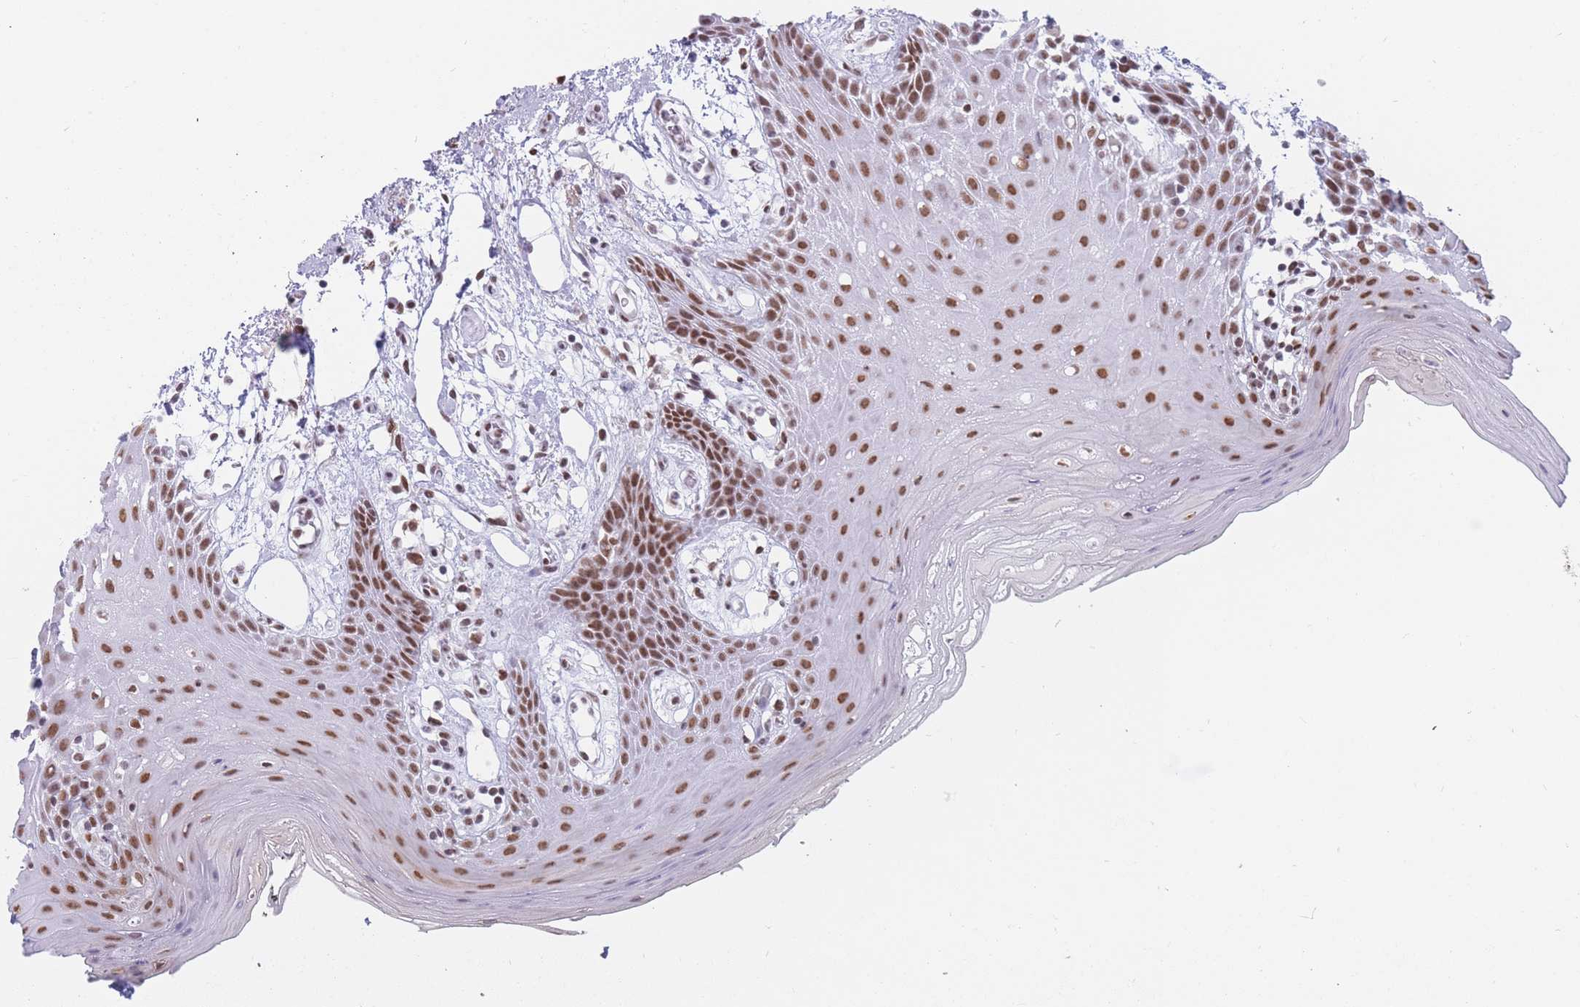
{"staining": {"intensity": "strong", "quantity": ">75%", "location": "nuclear"}, "tissue": "oral mucosa", "cell_type": "Squamous epithelial cells", "image_type": "normal", "snomed": [{"axis": "morphology", "description": "Normal tissue, NOS"}, {"axis": "topography", "description": "Oral tissue"}, {"axis": "topography", "description": "Tounge, NOS"}], "caption": "The micrograph displays a brown stain indicating the presence of a protein in the nuclear of squamous epithelial cells in oral mucosa. (DAB (3,3'-diaminobenzidine) IHC with brightfield microscopy, high magnification).", "gene": "HNRNPUL1", "patient": {"sex": "female", "age": 59}}